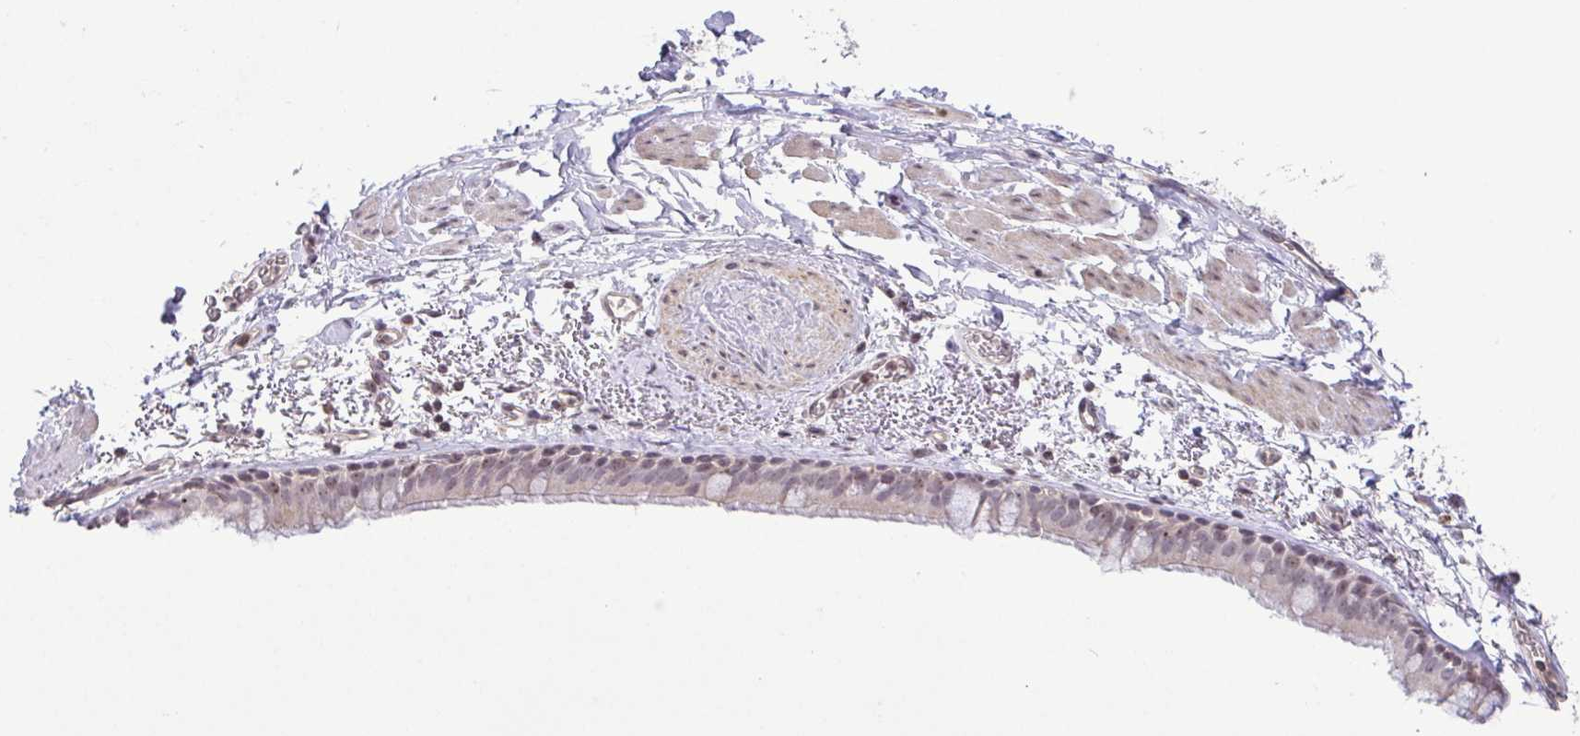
{"staining": {"intensity": "weak", "quantity": "25%-75%", "location": "nuclear"}, "tissue": "bronchus", "cell_type": "Respiratory epithelial cells", "image_type": "normal", "snomed": [{"axis": "morphology", "description": "Normal tissue, NOS"}, {"axis": "topography", "description": "Bronchus"}], "caption": "Brown immunohistochemical staining in benign bronchus reveals weak nuclear staining in about 25%-75% of respiratory epithelial cells.", "gene": "RSL24D1", "patient": {"sex": "male", "age": 67}}